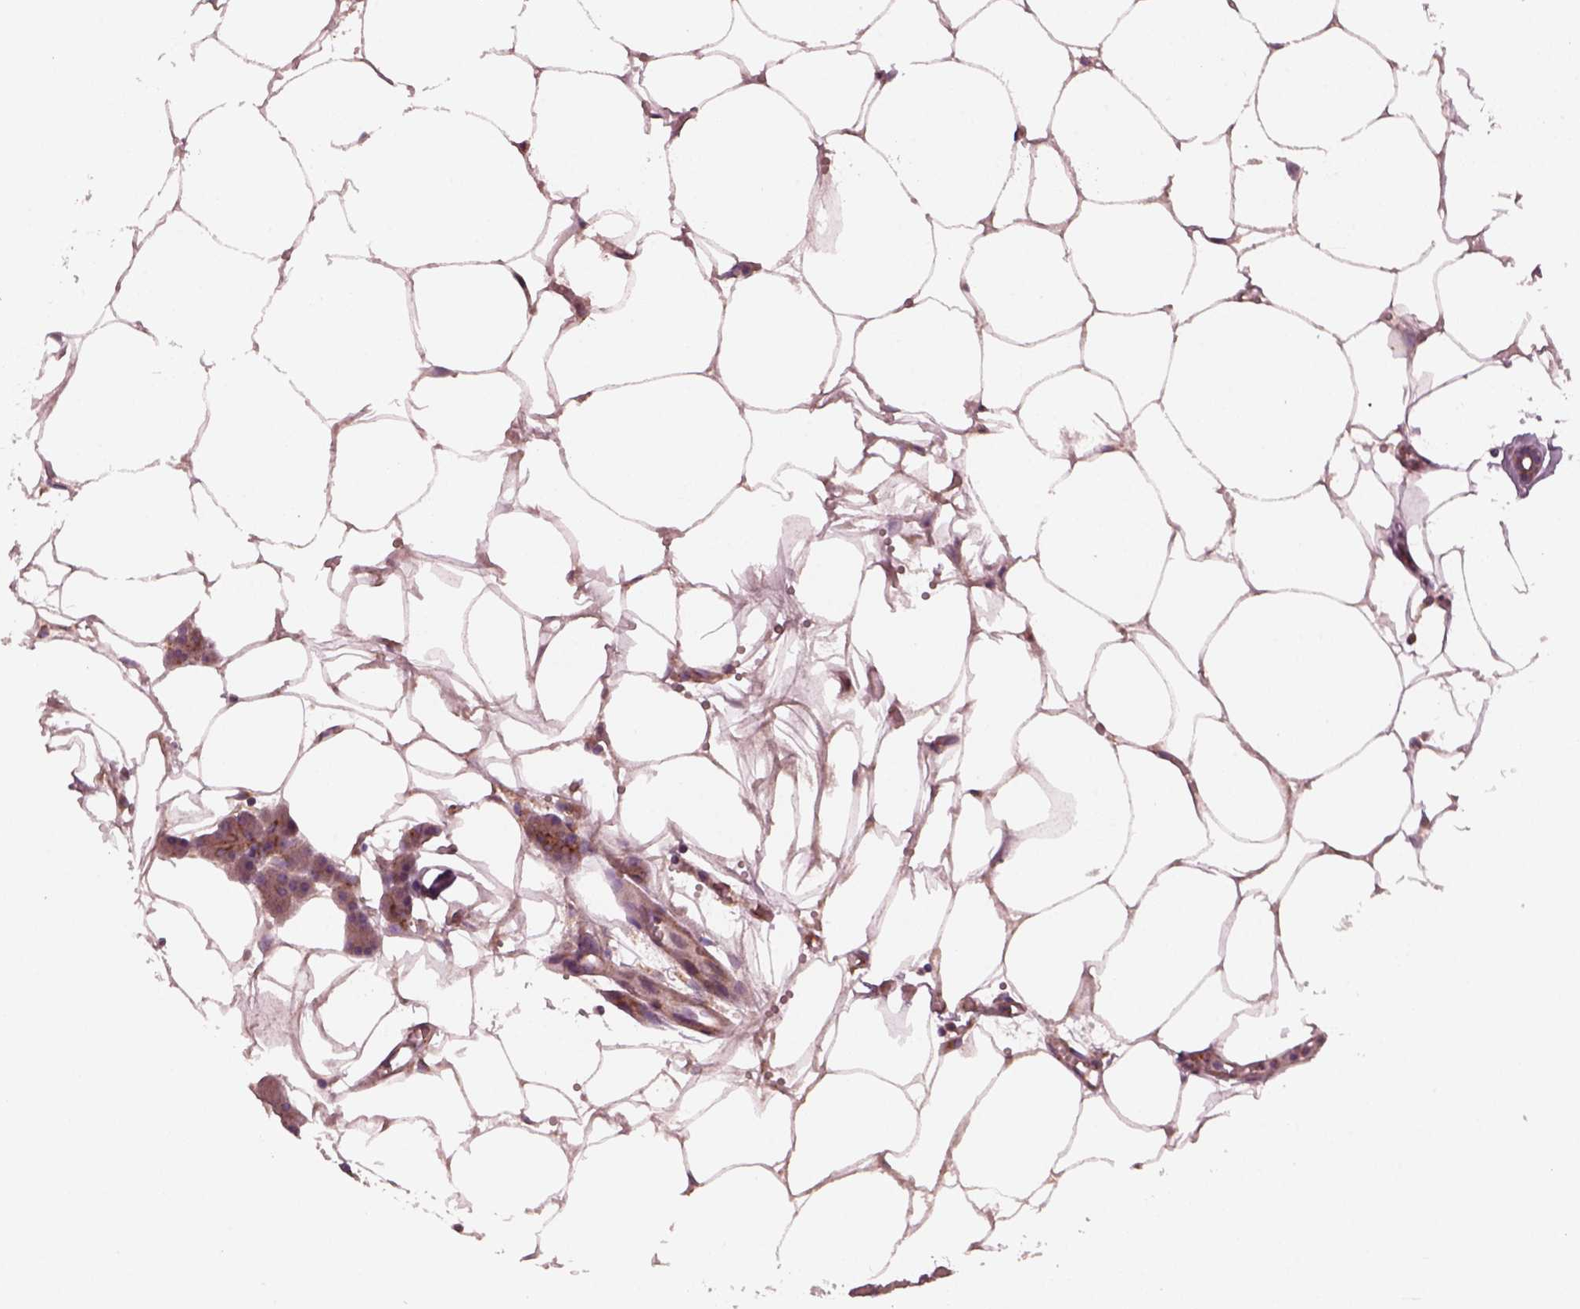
{"staining": {"intensity": "moderate", "quantity": ">75%", "location": "cytoplasmic/membranous"}, "tissue": "pancreas", "cell_type": "Exocrine glandular cells", "image_type": "normal", "snomed": [{"axis": "morphology", "description": "Normal tissue, NOS"}, {"axis": "topography", "description": "Pancreas"}], "caption": "Protein staining exhibits moderate cytoplasmic/membranous expression in about >75% of exocrine glandular cells in benign pancreas. (brown staining indicates protein expression, while blue staining denotes nuclei).", "gene": "TUBG1", "patient": {"sex": "female", "age": 45}}